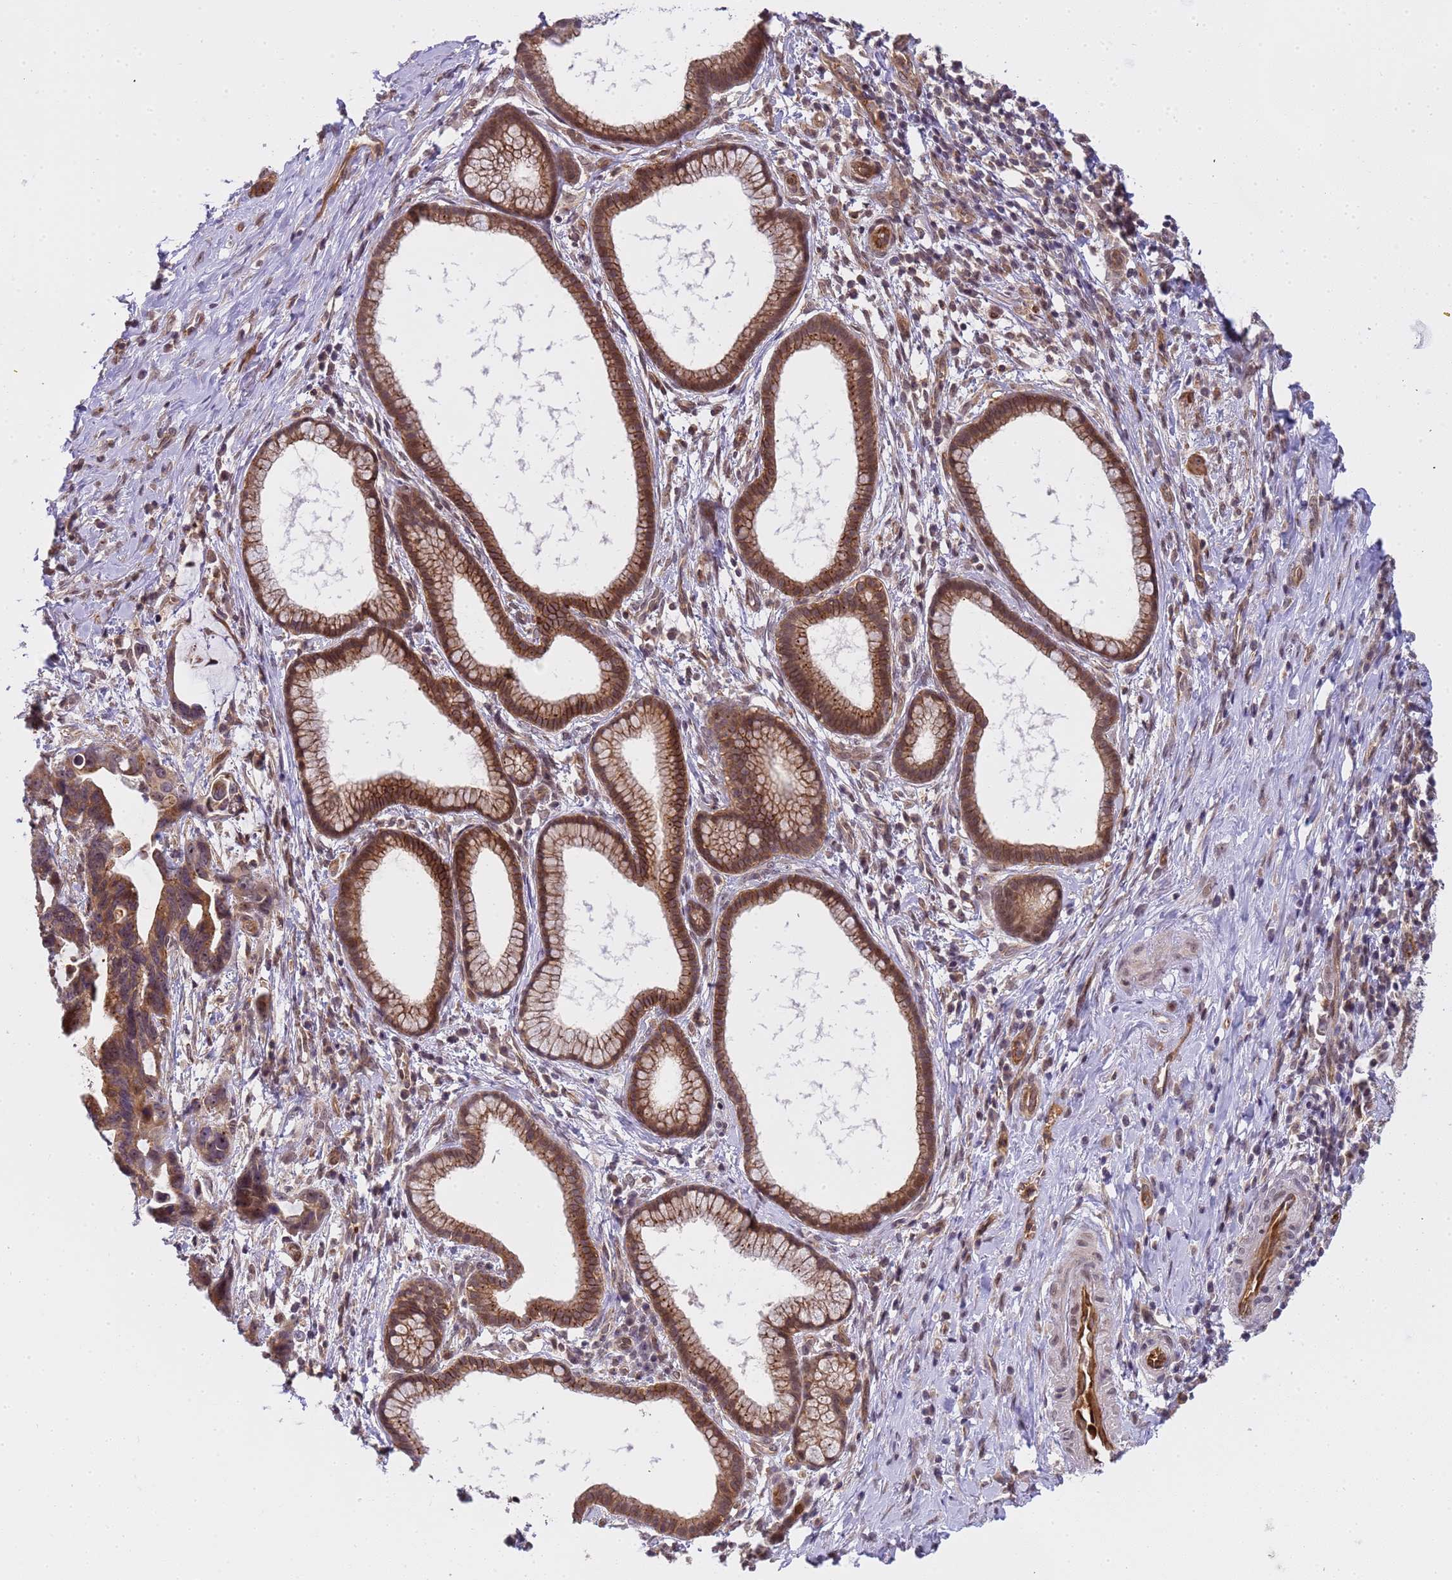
{"staining": {"intensity": "moderate", "quantity": "25%-75%", "location": "cytoplasmic/membranous,nuclear"}, "tissue": "pancreatic cancer", "cell_type": "Tumor cells", "image_type": "cancer", "snomed": [{"axis": "morphology", "description": "Adenocarcinoma, NOS"}, {"axis": "topography", "description": "Pancreas"}], "caption": "Moderate cytoplasmic/membranous and nuclear expression is identified in approximately 25%-75% of tumor cells in pancreatic adenocarcinoma.", "gene": "EMC2", "patient": {"sex": "female", "age": 83}}